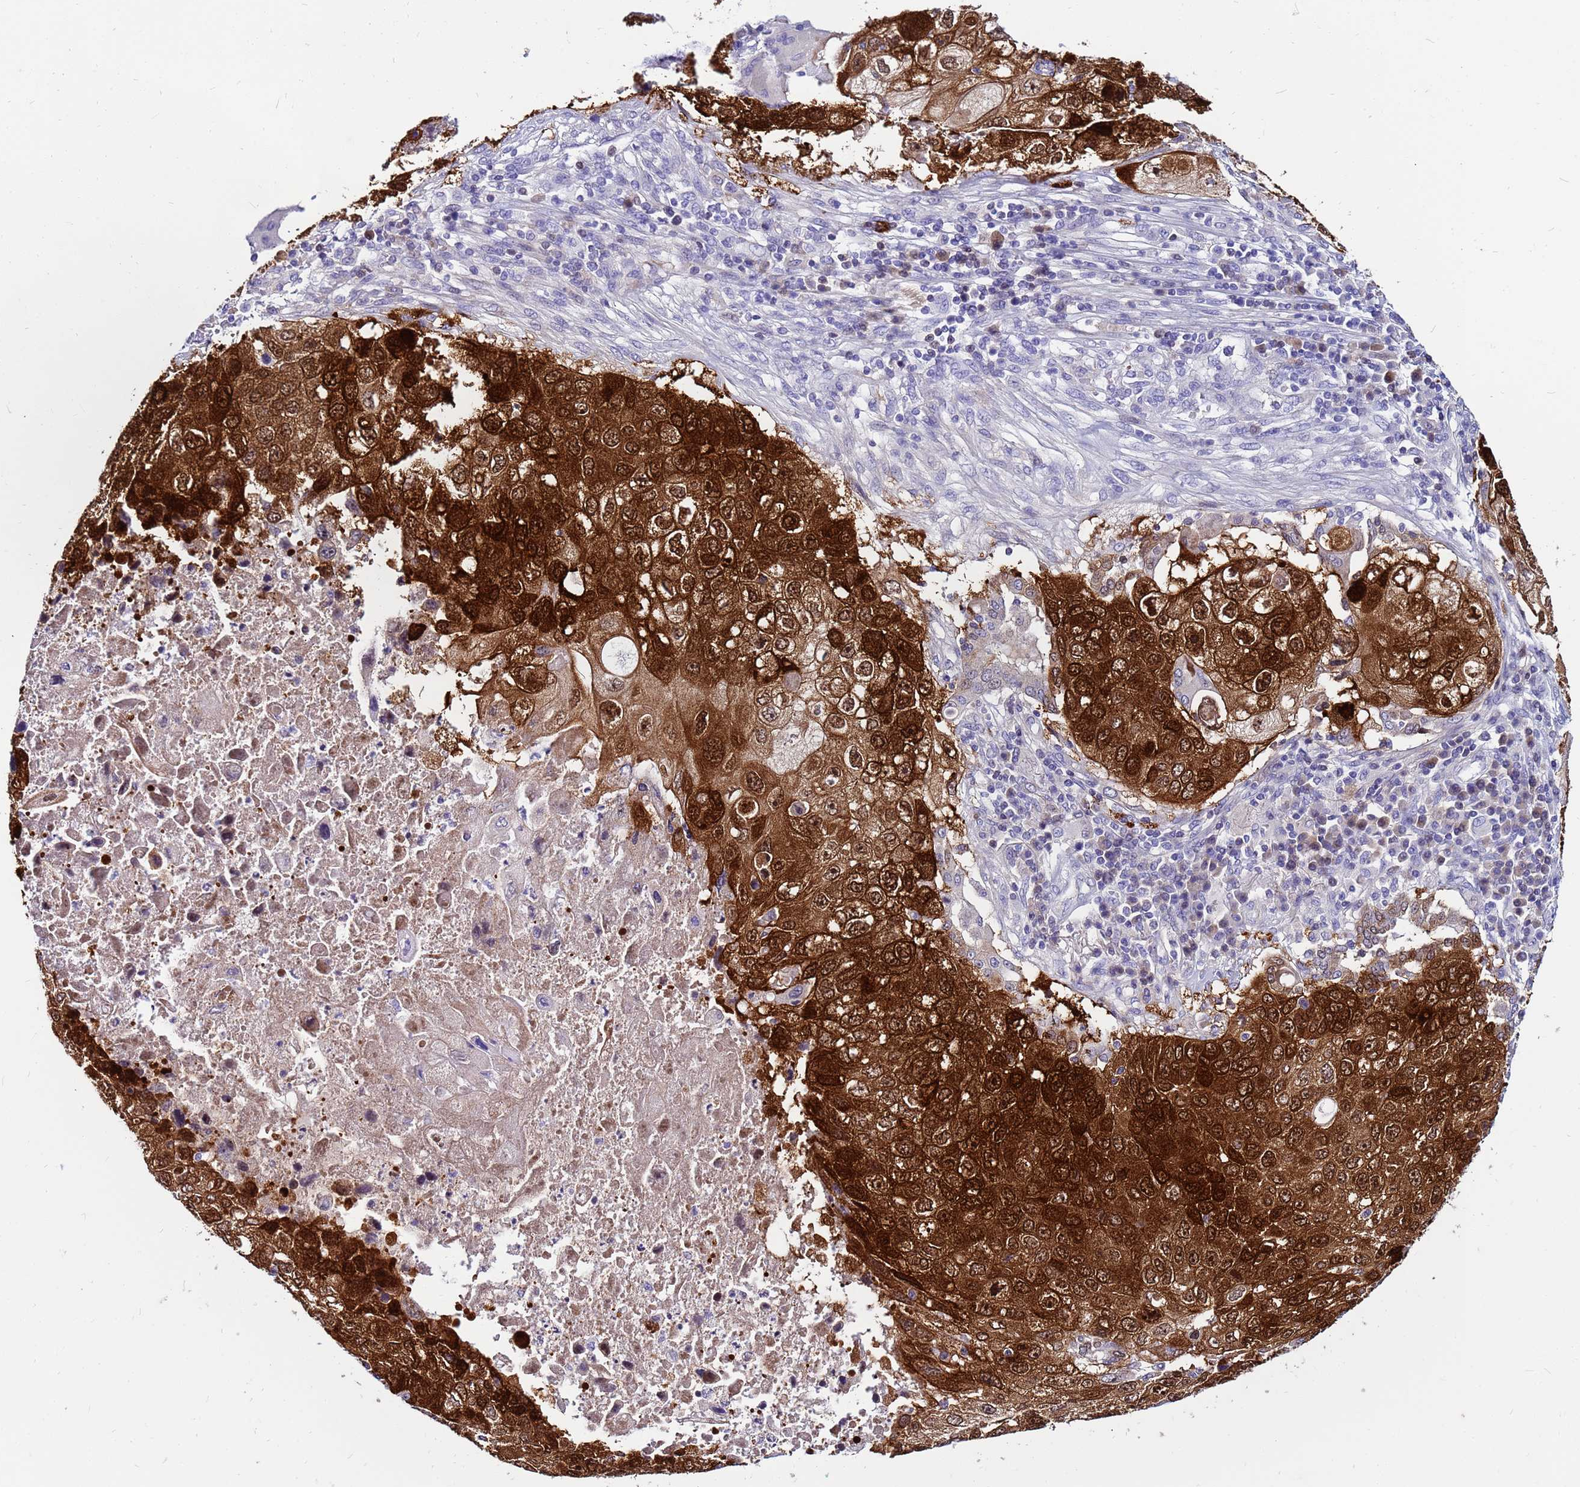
{"staining": {"intensity": "strong", "quantity": ">75%", "location": "cytoplasmic/membranous,nuclear"}, "tissue": "lung cancer", "cell_type": "Tumor cells", "image_type": "cancer", "snomed": [{"axis": "morphology", "description": "Squamous cell carcinoma, NOS"}, {"axis": "topography", "description": "Lung"}], "caption": "Human lung squamous cell carcinoma stained with a protein marker exhibits strong staining in tumor cells.", "gene": "PPP1R14C", "patient": {"sex": "male", "age": 61}}